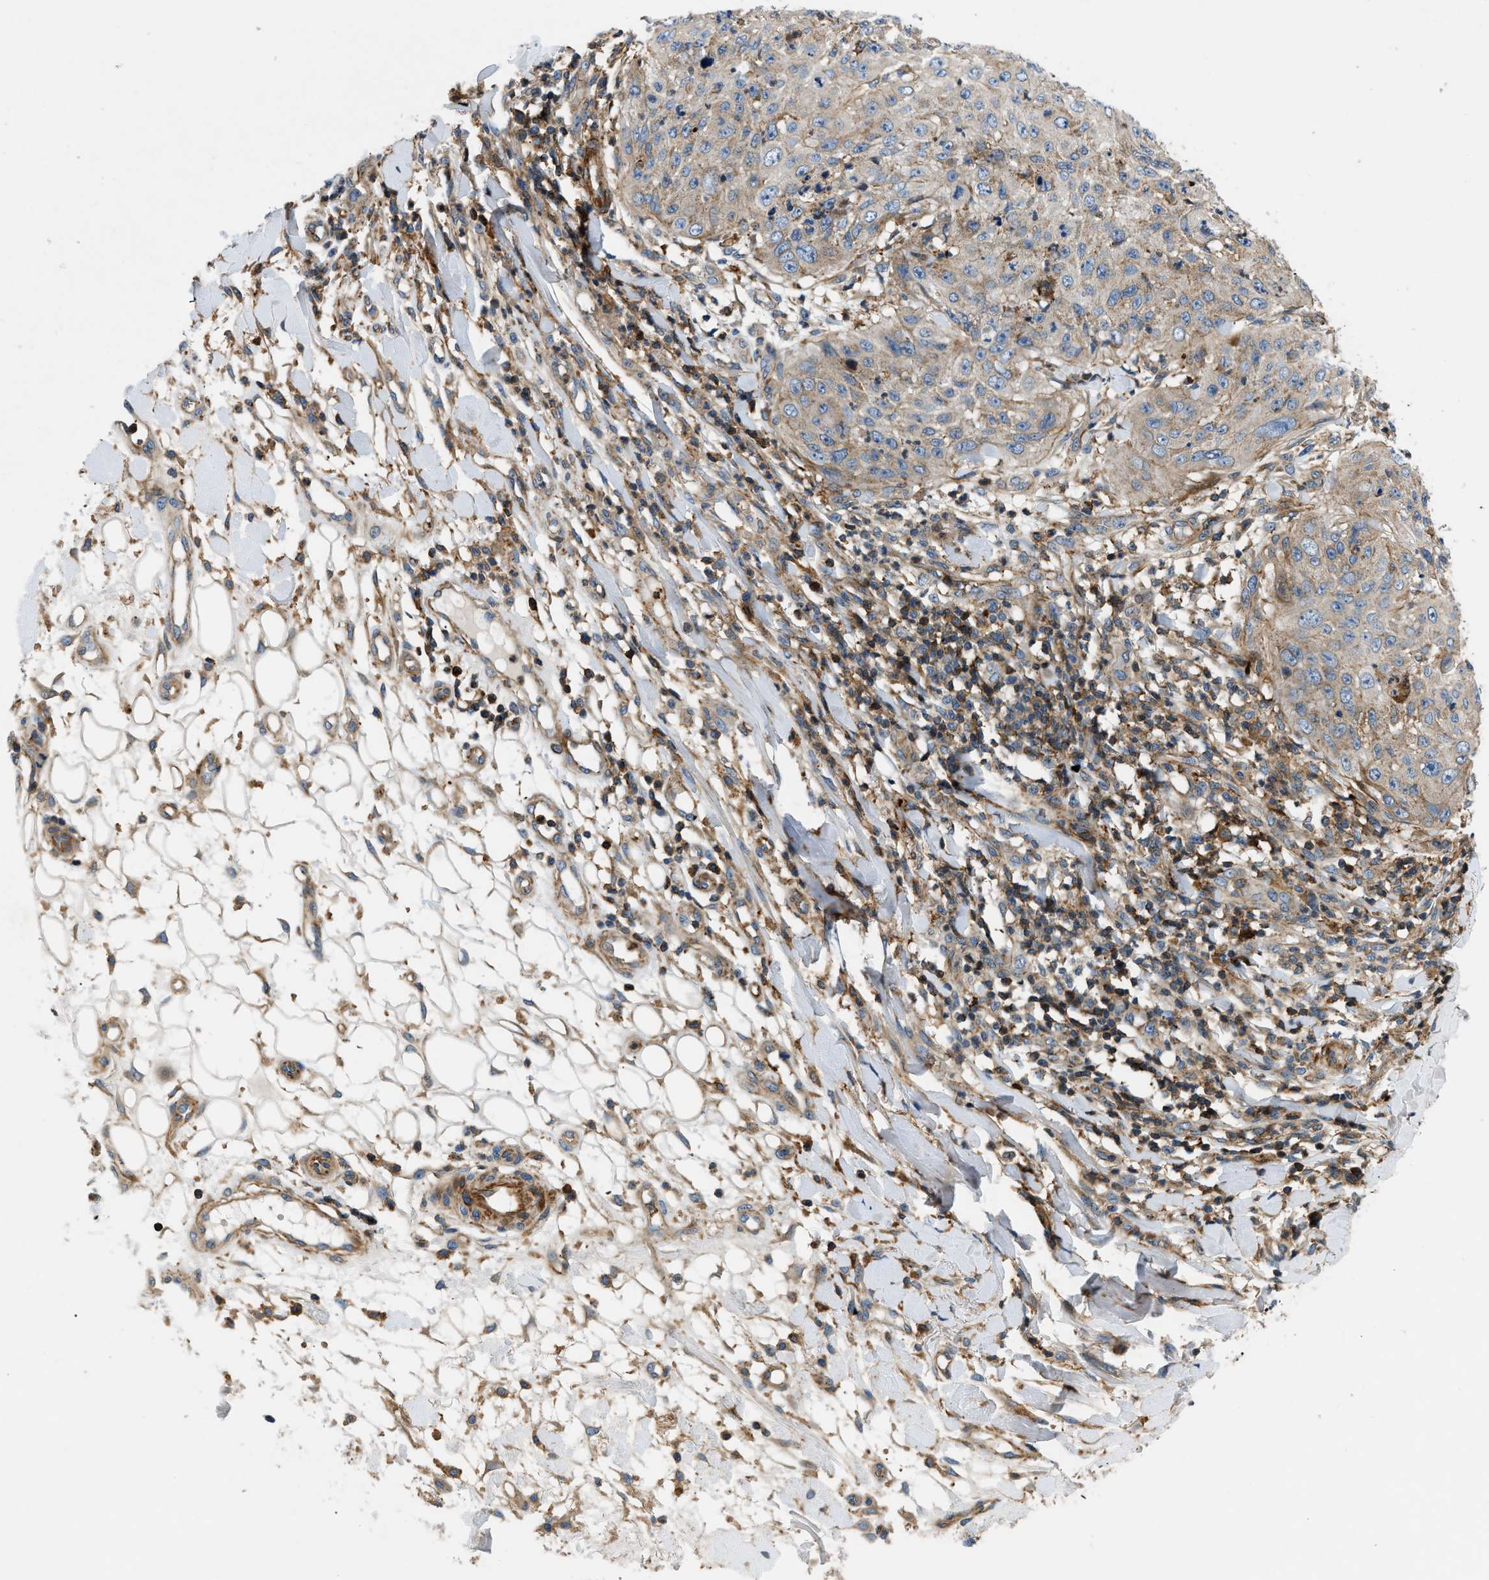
{"staining": {"intensity": "weak", "quantity": "25%-75%", "location": "cytoplasmic/membranous"}, "tissue": "skin cancer", "cell_type": "Tumor cells", "image_type": "cancer", "snomed": [{"axis": "morphology", "description": "Squamous cell carcinoma, NOS"}, {"axis": "topography", "description": "Skin"}], "caption": "Immunohistochemistry photomicrograph of neoplastic tissue: human squamous cell carcinoma (skin) stained using IHC demonstrates low levels of weak protein expression localized specifically in the cytoplasmic/membranous of tumor cells, appearing as a cytoplasmic/membranous brown color.", "gene": "DHODH", "patient": {"sex": "female", "age": 80}}